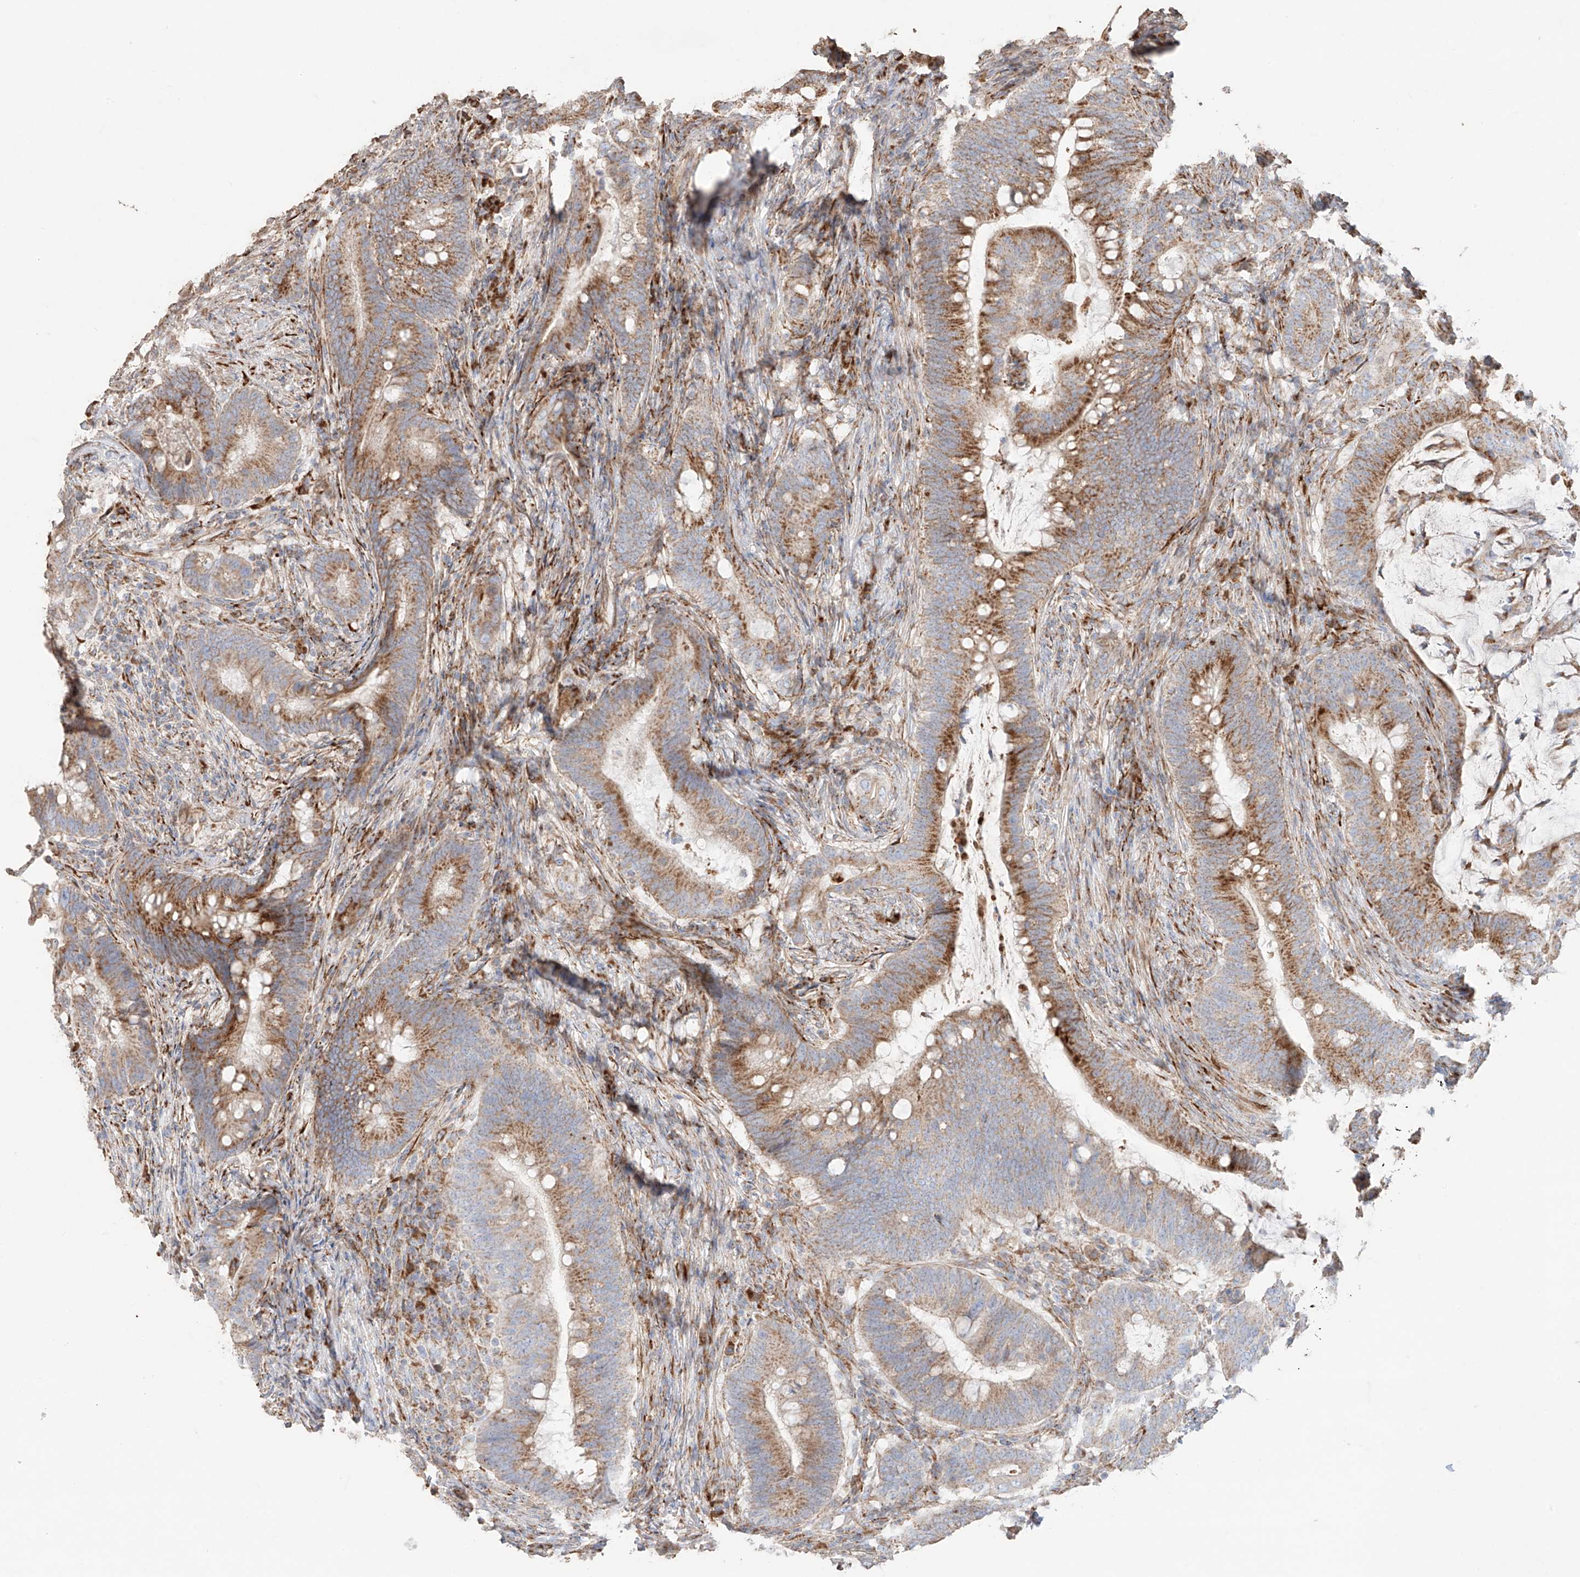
{"staining": {"intensity": "moderate", "quantity": ">75%", "location": "cytoplasmic/membranous"}, "tissue": "colorectal cancer", "cell_type": "Tumor cells", "image_type": "cancer", "snomed": [{"axis": "morphology", "description": "Adenocarcinoma, NOS"}, {"axis": "topography", "description": "Colon"}], "caption": "A histopathology image of human adenocarcinoma (colorectal) stained for a protein exhibits moderate cytoplasmic/membranous brown staining in tumor cells.", "gene": "COLGALT2", "patient": {"sex": "female", "age": 66}}